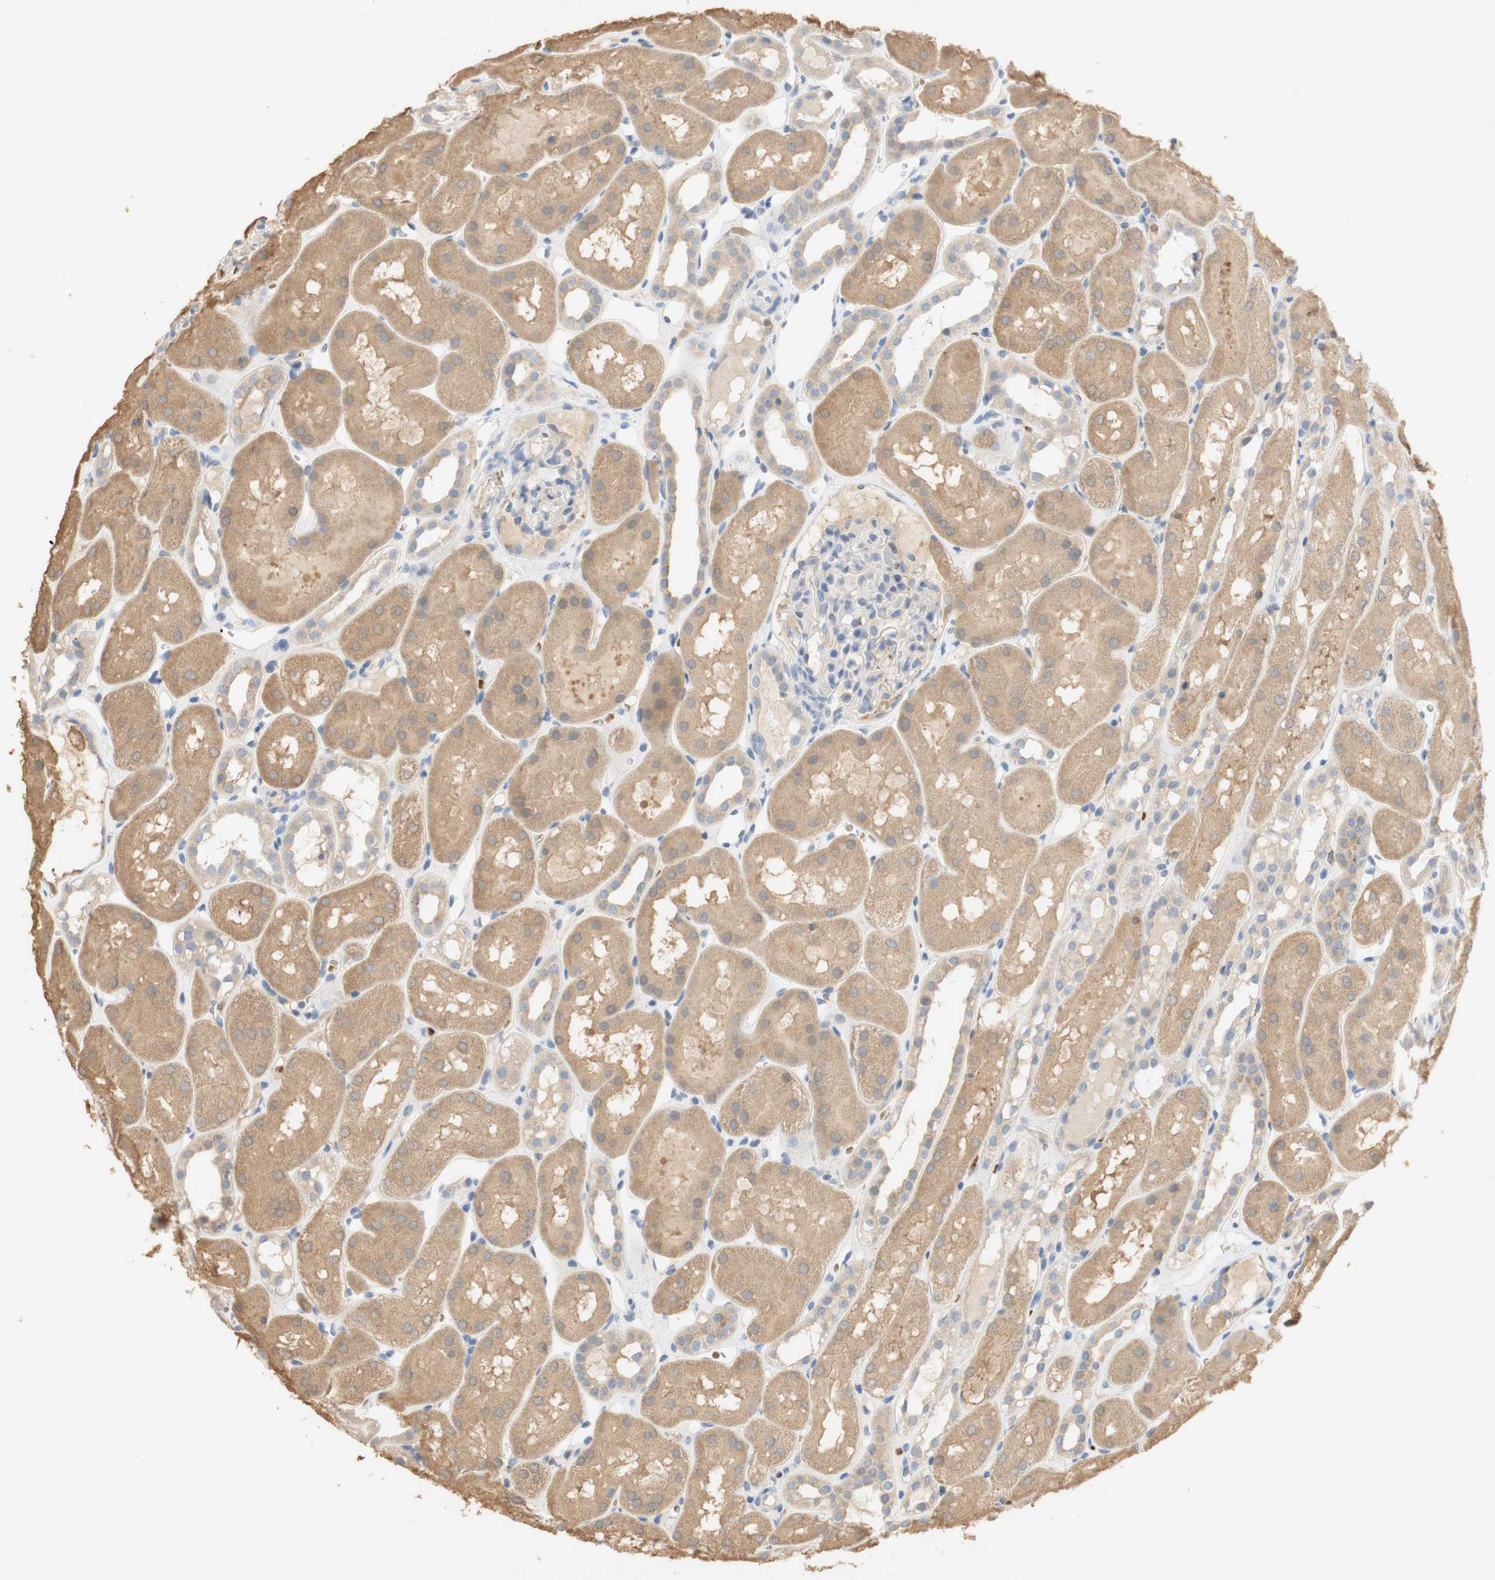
{"staining": {"intensity": "weak", "quantity": "<25%", "location": "cytoplasmic/membranous"}, "tissue": "kidney", "cell_type": "Cells in glomeruli", "image_type": "normal", "snomed": [{"axis": "morphology", "description": "Normal tissue, NOS"}, {"axis": "topography", "description": "Kidney"}, {"axis": "topography", "description": "Urinary bladder"}], "caption": "High magnification brightfield microscopy of benign kidney stained with DAB (3,3'-diaminobenzidine) (brown) and counterstained with hematoxylin (blue): cells in glomeruli show no significant staining. Brightfield microscopy of IHC stained with DAB (brown) and hematoxylin (blue), captured at high magnification.", "gene": "EPO", "patient": {"sex": "male", "age": 16}}